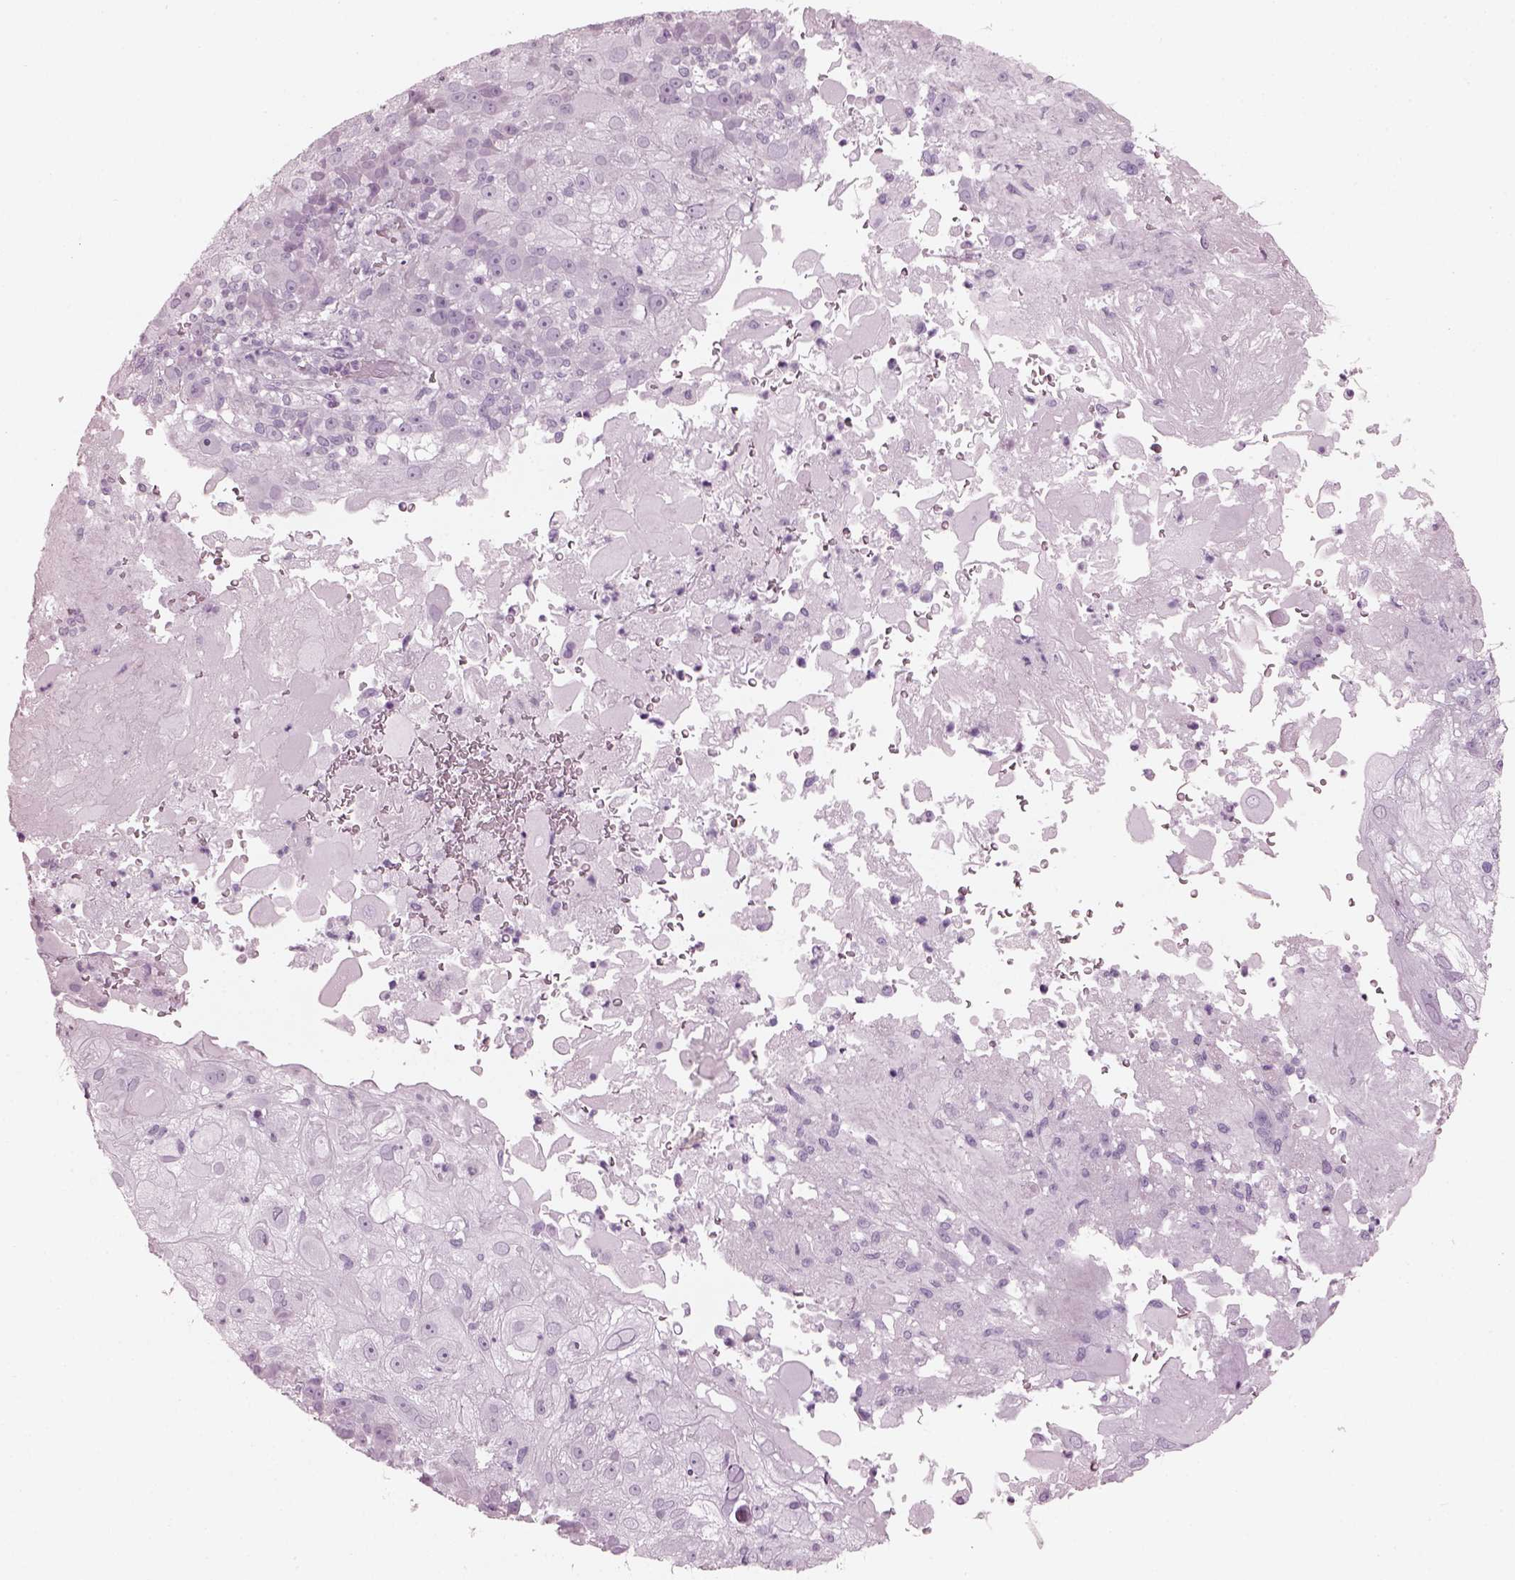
{"staining": {"intensity": "negative", "quantity": "none", "location": "none"}, "tissue": "skin cancer", "cell_type": "Tumor cells", "image_type": "cancer", "snomed": [{"axis": "morphology", "description": "Normal tissue, NOS"}, {"axis": "morphology", "description": "Squamous cell carcinoma, NOS"}, {"axis": "topography", "description": "Skin"}], "caption": "Tumor cells show no significant expression in skin cancer (squamous cell carcinoma). (Stains: DAB (3,3'-diaminobenzidine) IHC with hematoxylin counter stain, Microscopy: brightfield microscopy at high magnification).", "gene": "PDC", "patient": {"sex": "female", "age": 83}}